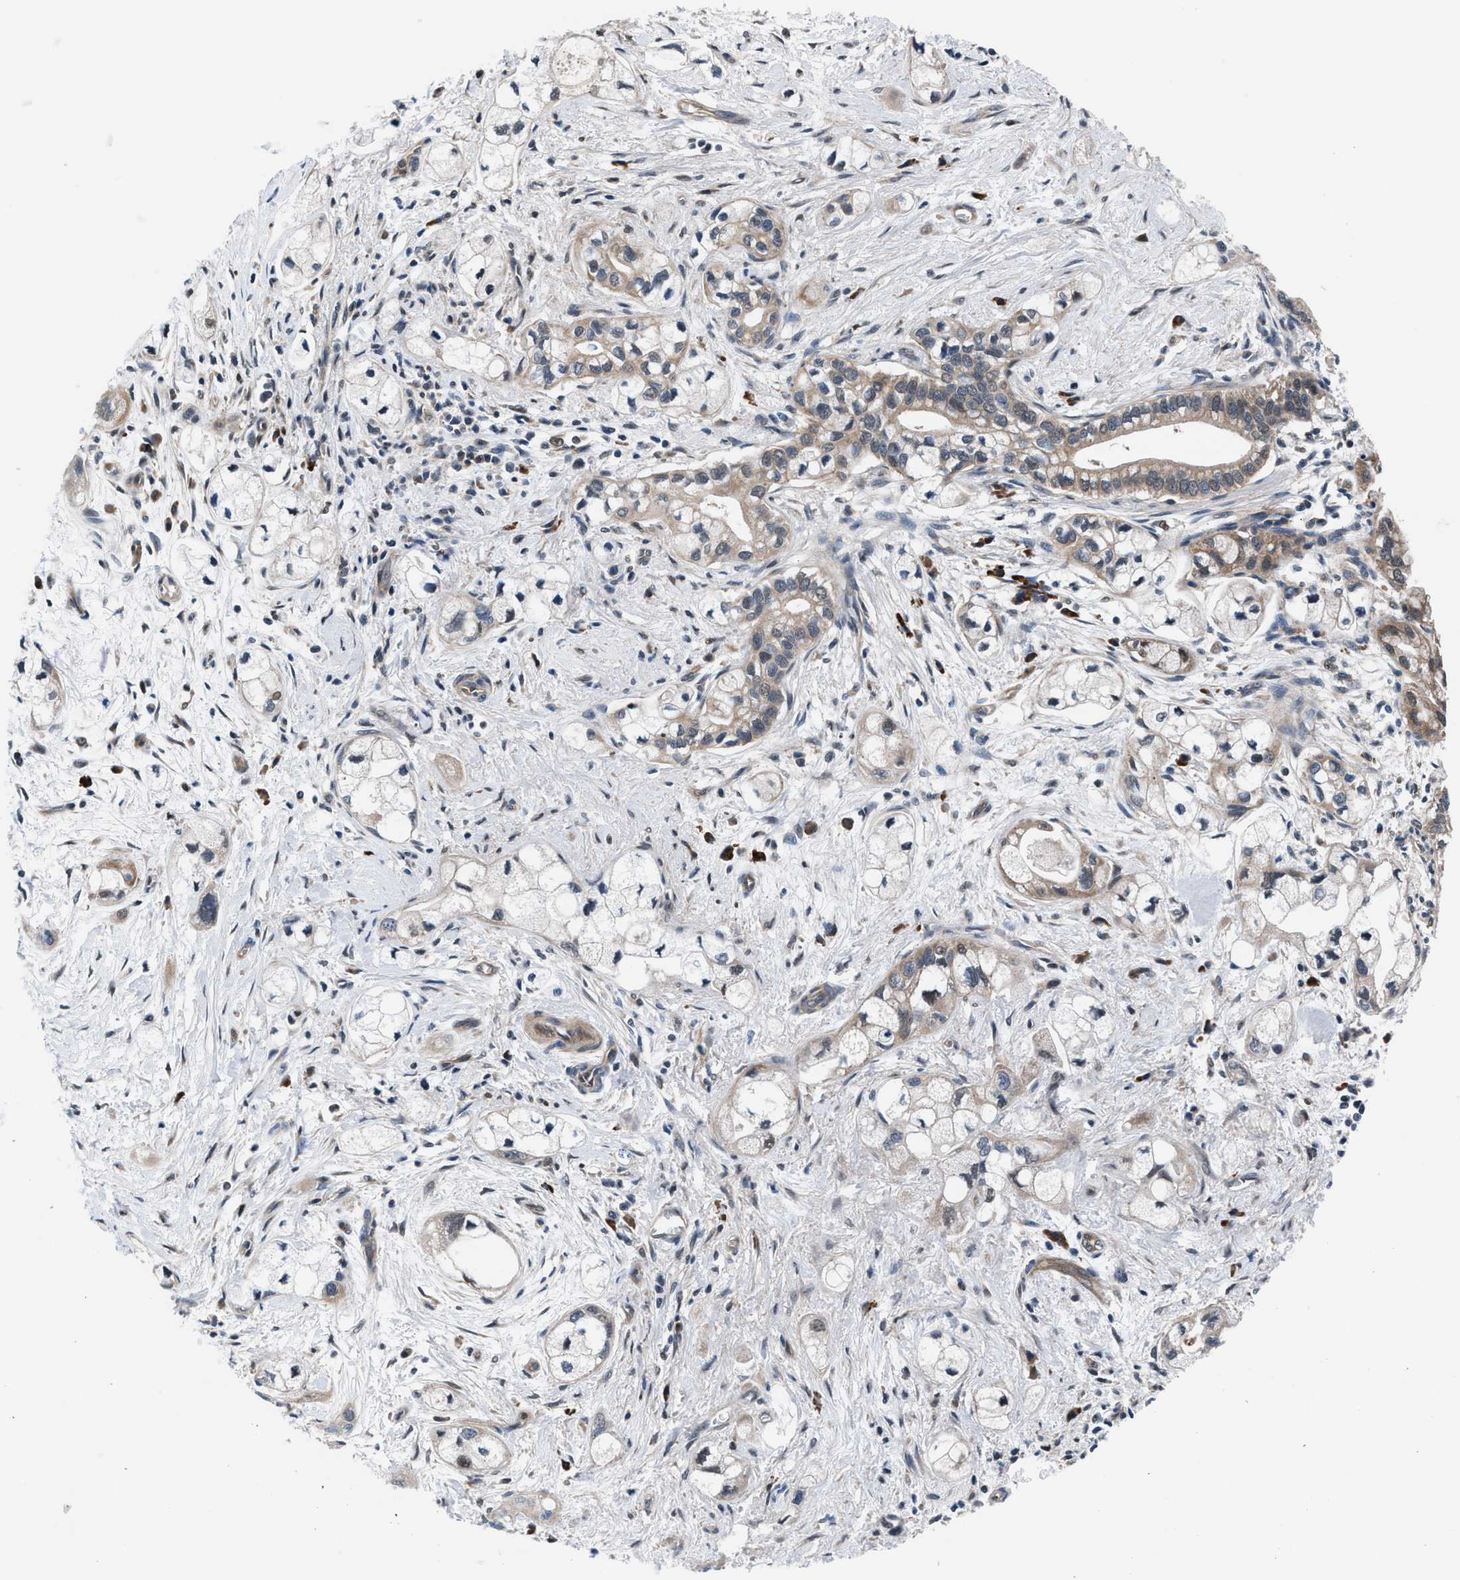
{"staining": {"intensity": "weak", "quantity": "<25%", "location": "cytoplasmic/membranous"}, "tissue": "pancreatic cancer", "cell_type": "Tumor cells", "image_type": "cancer", "snomed": [{"axis": "morphology", "description": "Adenocarcinoma, NOS"}, {"axis": "topography", "description": "Pancreas"}], "caption": "Pancreatic cancer was stained to show a protein in brown. There is no significant positivity in tumor cells.", "gene": "PRPSAP2", "patient": {"sex": "male", "age": 74}}